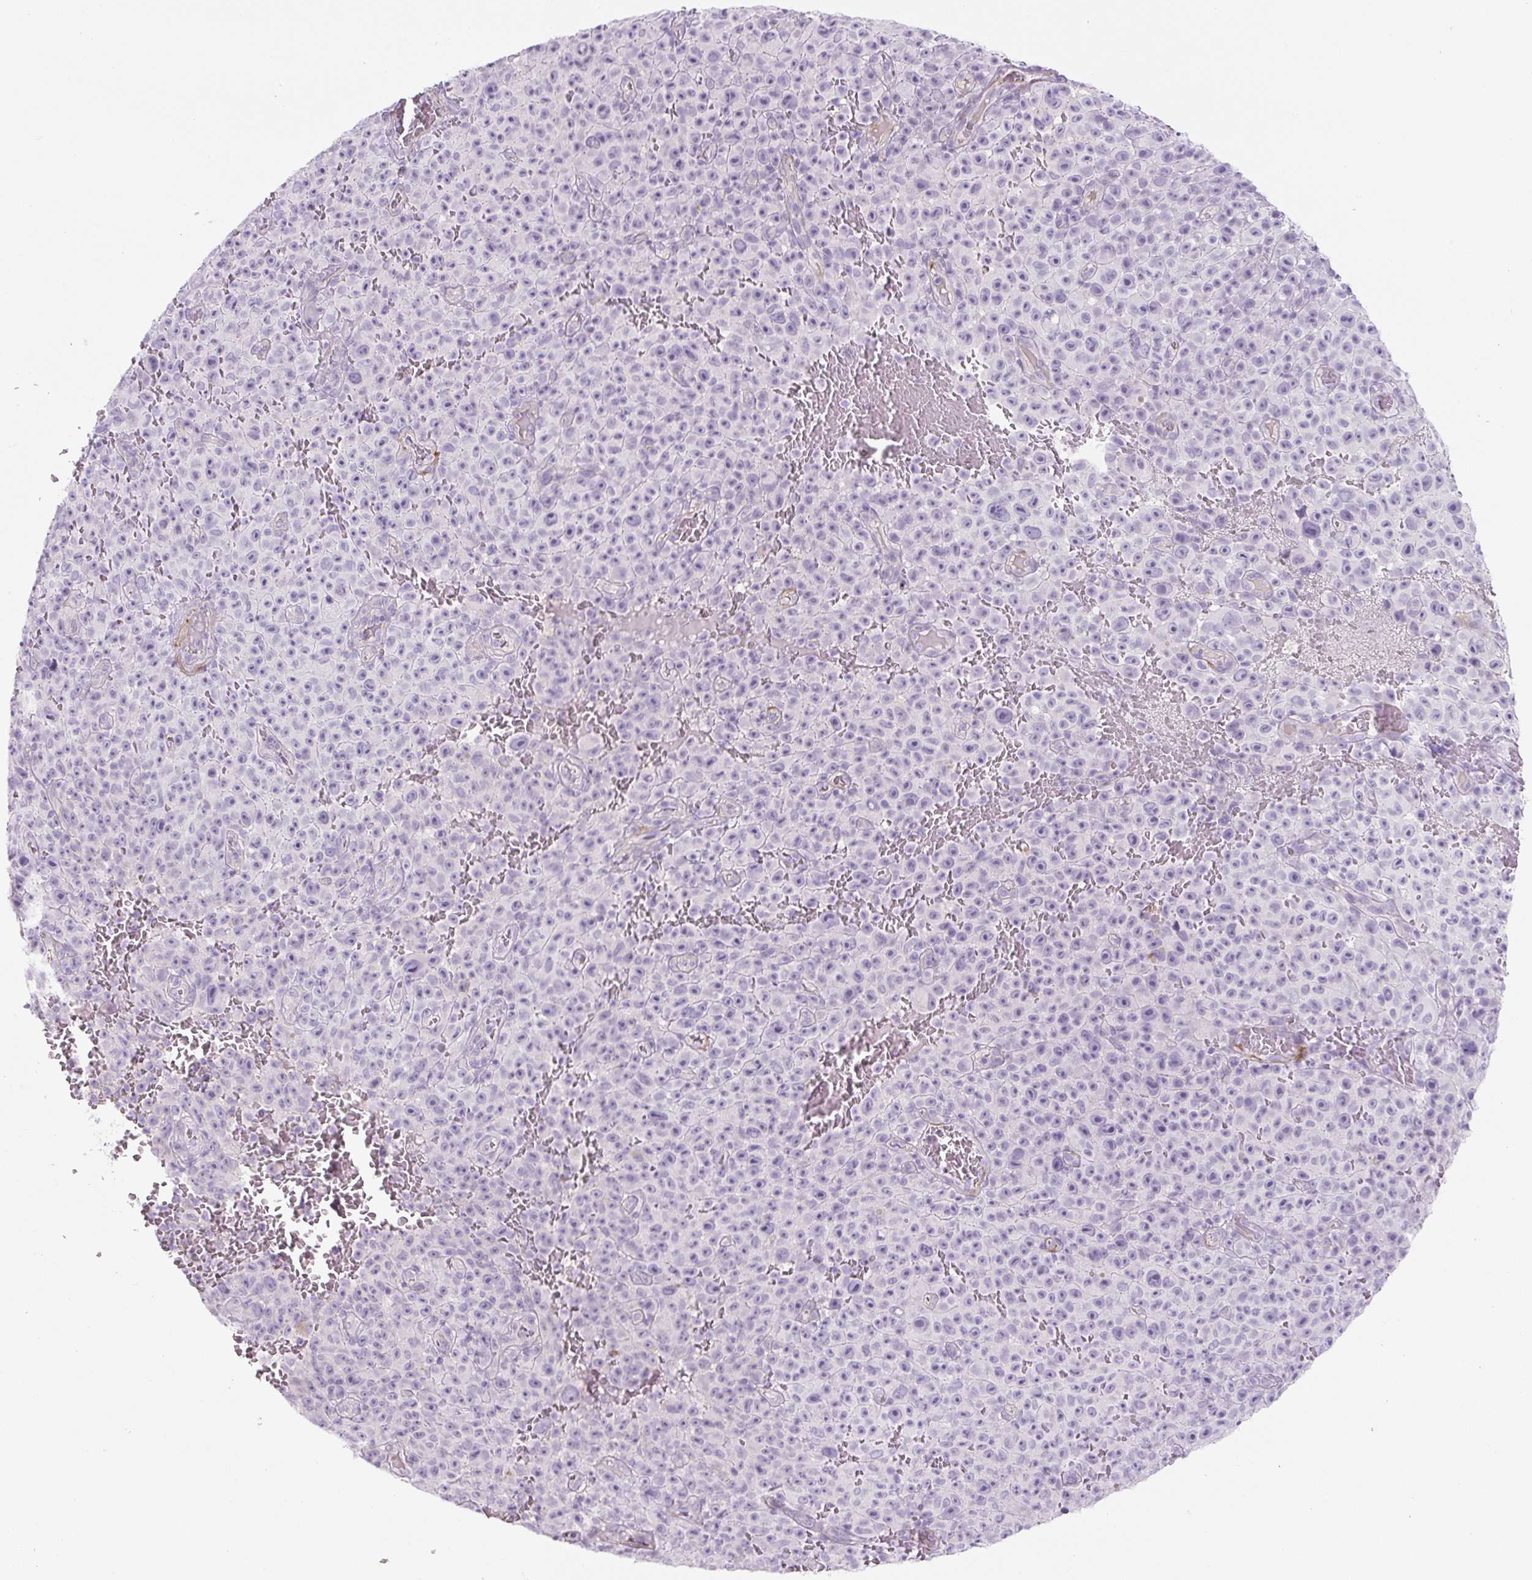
{"staining": {"intensity": "negative", "quantity": "none", "location": "none"}, "tissue": "melanoma", "cell_type": "Tumor cells", "image_type": "cancer", "snomed": [{"axis": "morphology", "description": "Malignant melanoma, NOS"}, {"axis": "topography", "description": "Skin"}], "caption": "Immunohistochemistry (IHC) histopathology image of human melanoma stained for a protein (brown), which demonstrates no staining in tumor cells.", "gene": "PRM1", "patient": {"sex": "female", "age": 82}}